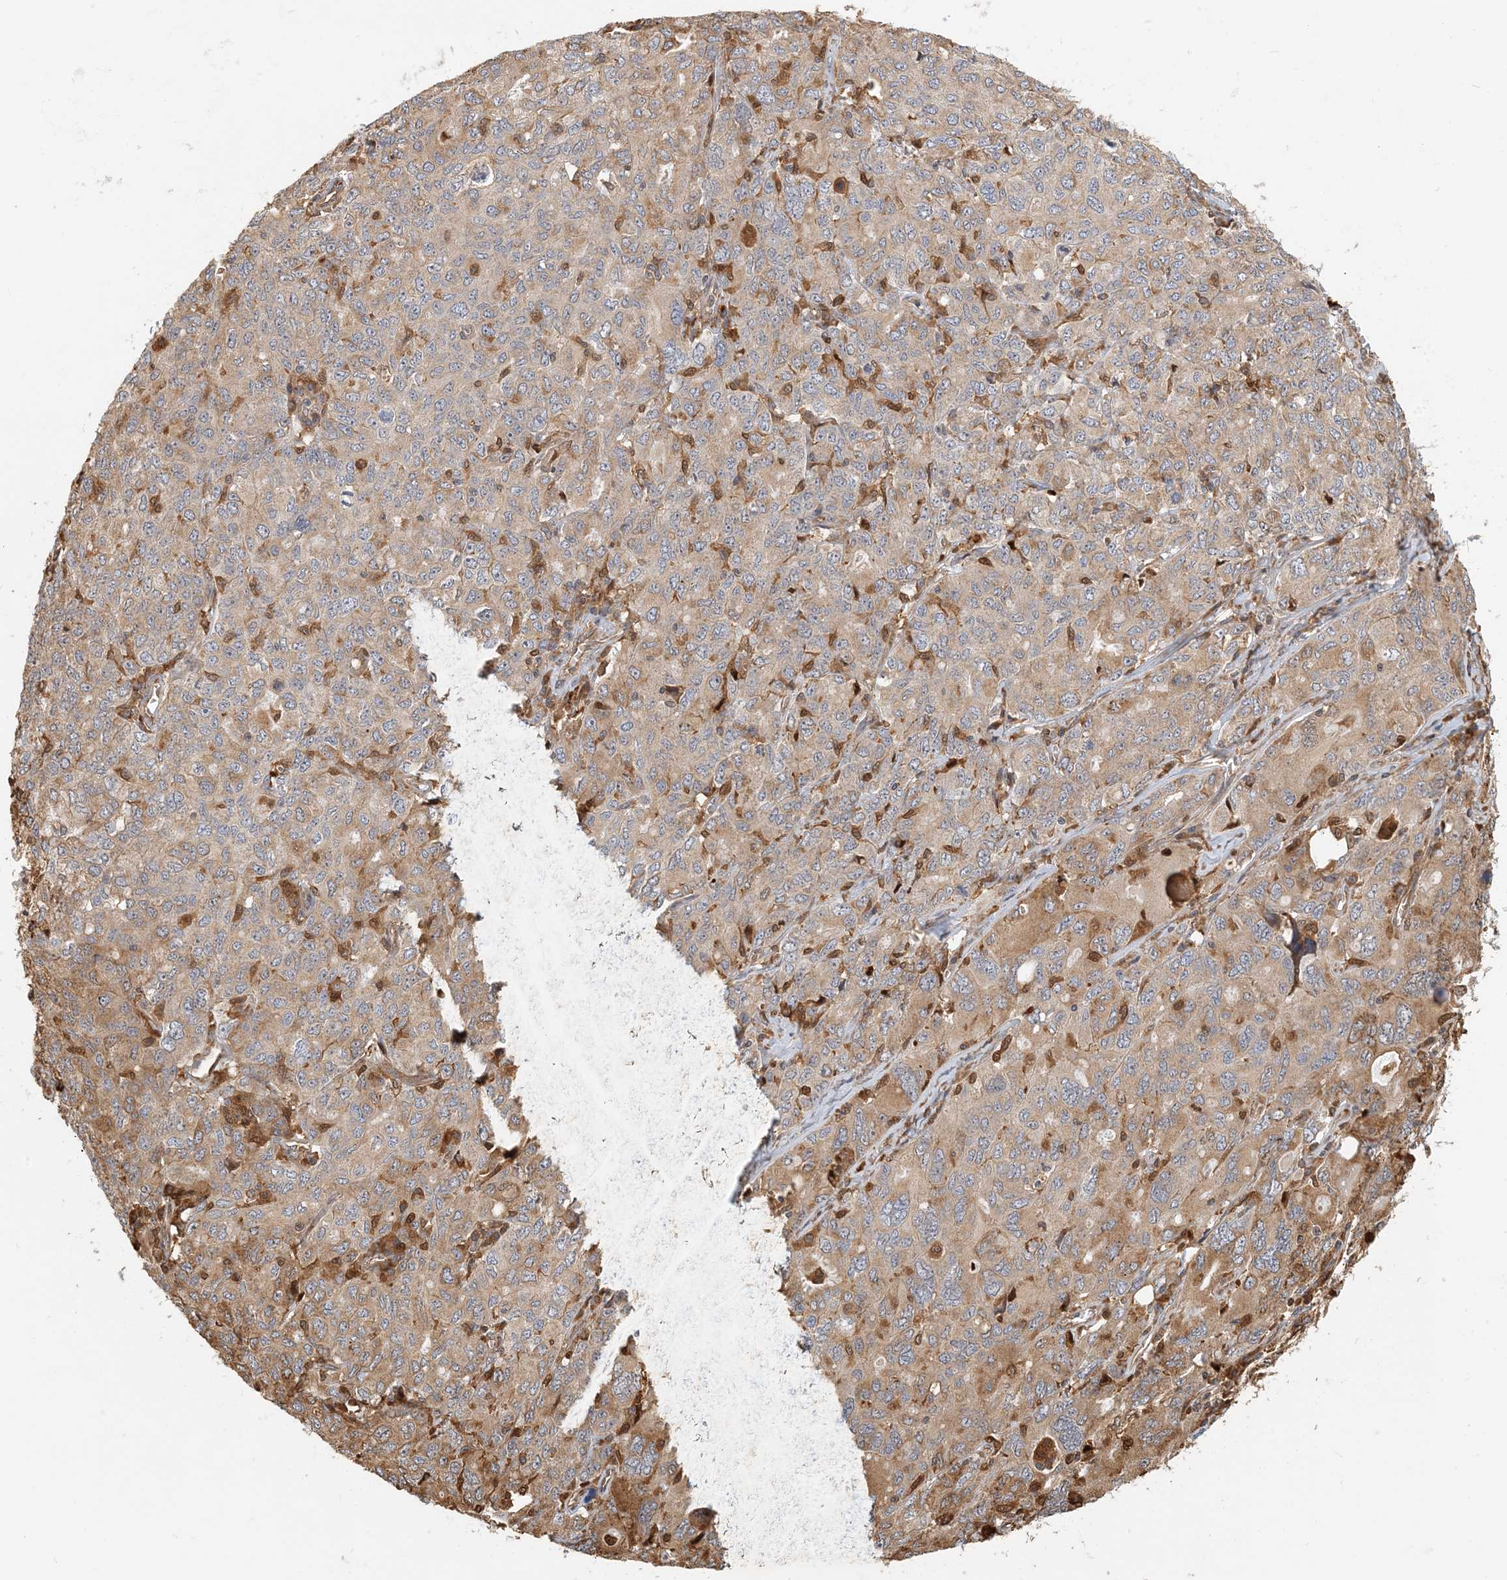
{"staining": {"intensity": "moderate", "quantity": "25%-75%", "location": "cytoplasmic/membranous"}, "tissue": "ovarian cancer", "cell_type": "Tumor cells", "image_type": "cancer", "snomed": [{"axis": "morphology", "description": "Carcinoma, endometroid"}, {"axis": "topography", "description": "Ovary"}], "caption": "Immunohistochemical staining of human ovarian endometroid carcinoma exhibits moderate cytoplasmic/membranous protein expression in approximately 25%-75% of tumor cells. Using DAB (brown) and hematoxylin (blue) stains, captured at high magnification using brightfield microscopy.", "gene": "HNMT", "patient": {"sex": "female", "age": 62}}